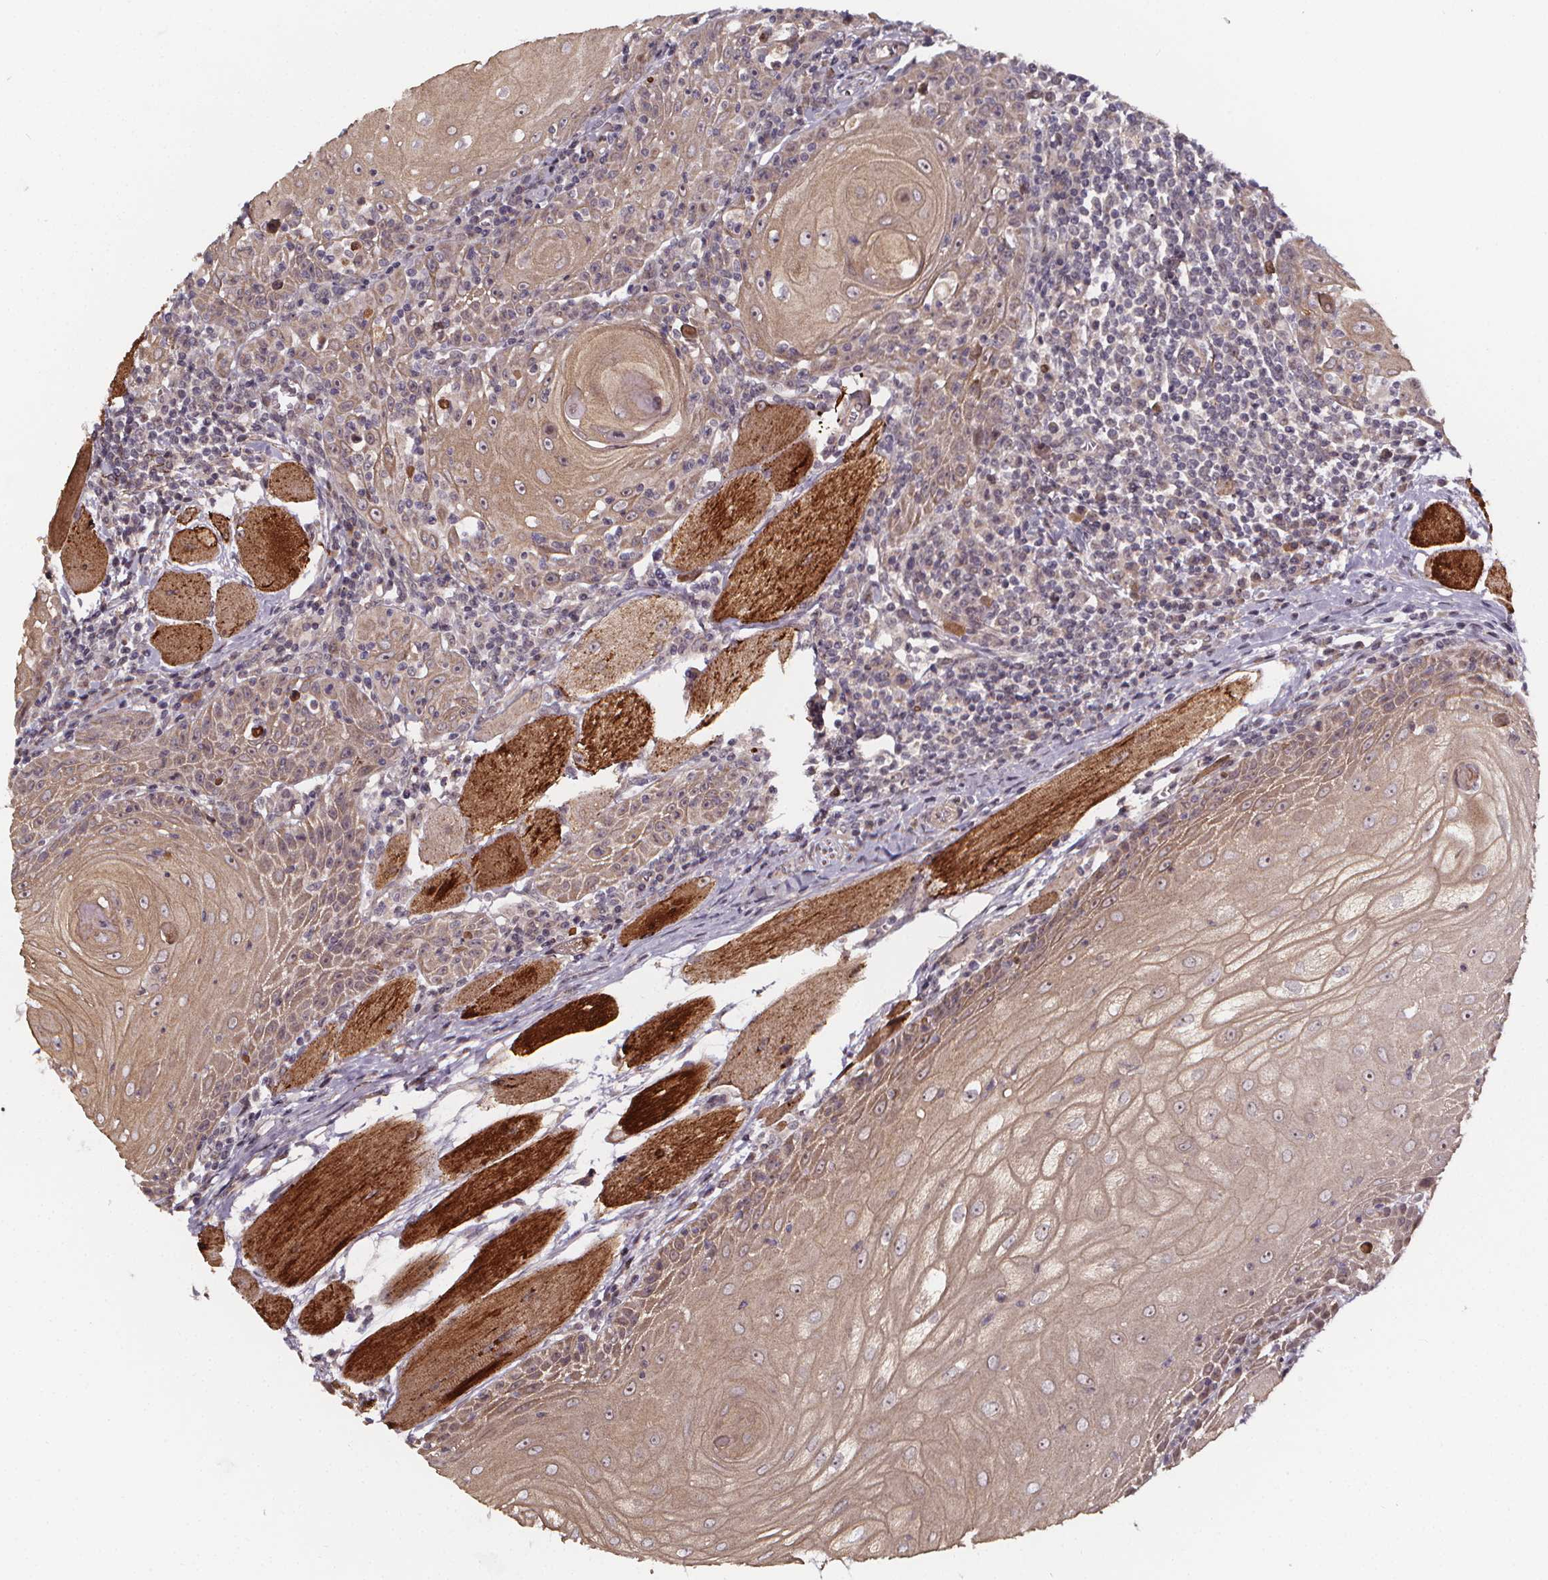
{"staining": {"intensity": "weak", "quantity": ">75%", "location": "cytoplasmic/membranous"}, "tissue": "head and neck cancer", "cell_type": "Tumor cells", "image_type": "cancer", "snomed": [{"axis": "morphology", "description": "Normal tissue, NOS"}, {"axis": "morphology", "description": "Squamous cell carcinoma, NOS"}, {"axis": "topography", "description": "Oral tissue"}, {"axis": "topography", "description": "Head-Neck"}], "caption": "Protein analysis of head and neck cancer (squamous cell carcinoma) tissue demonstrates weak cytoplasmic/membranous staining in approximately >75% of tumor cells.", "gene": "DDIT3", "patient": {"sex": "male", "age": 52}}